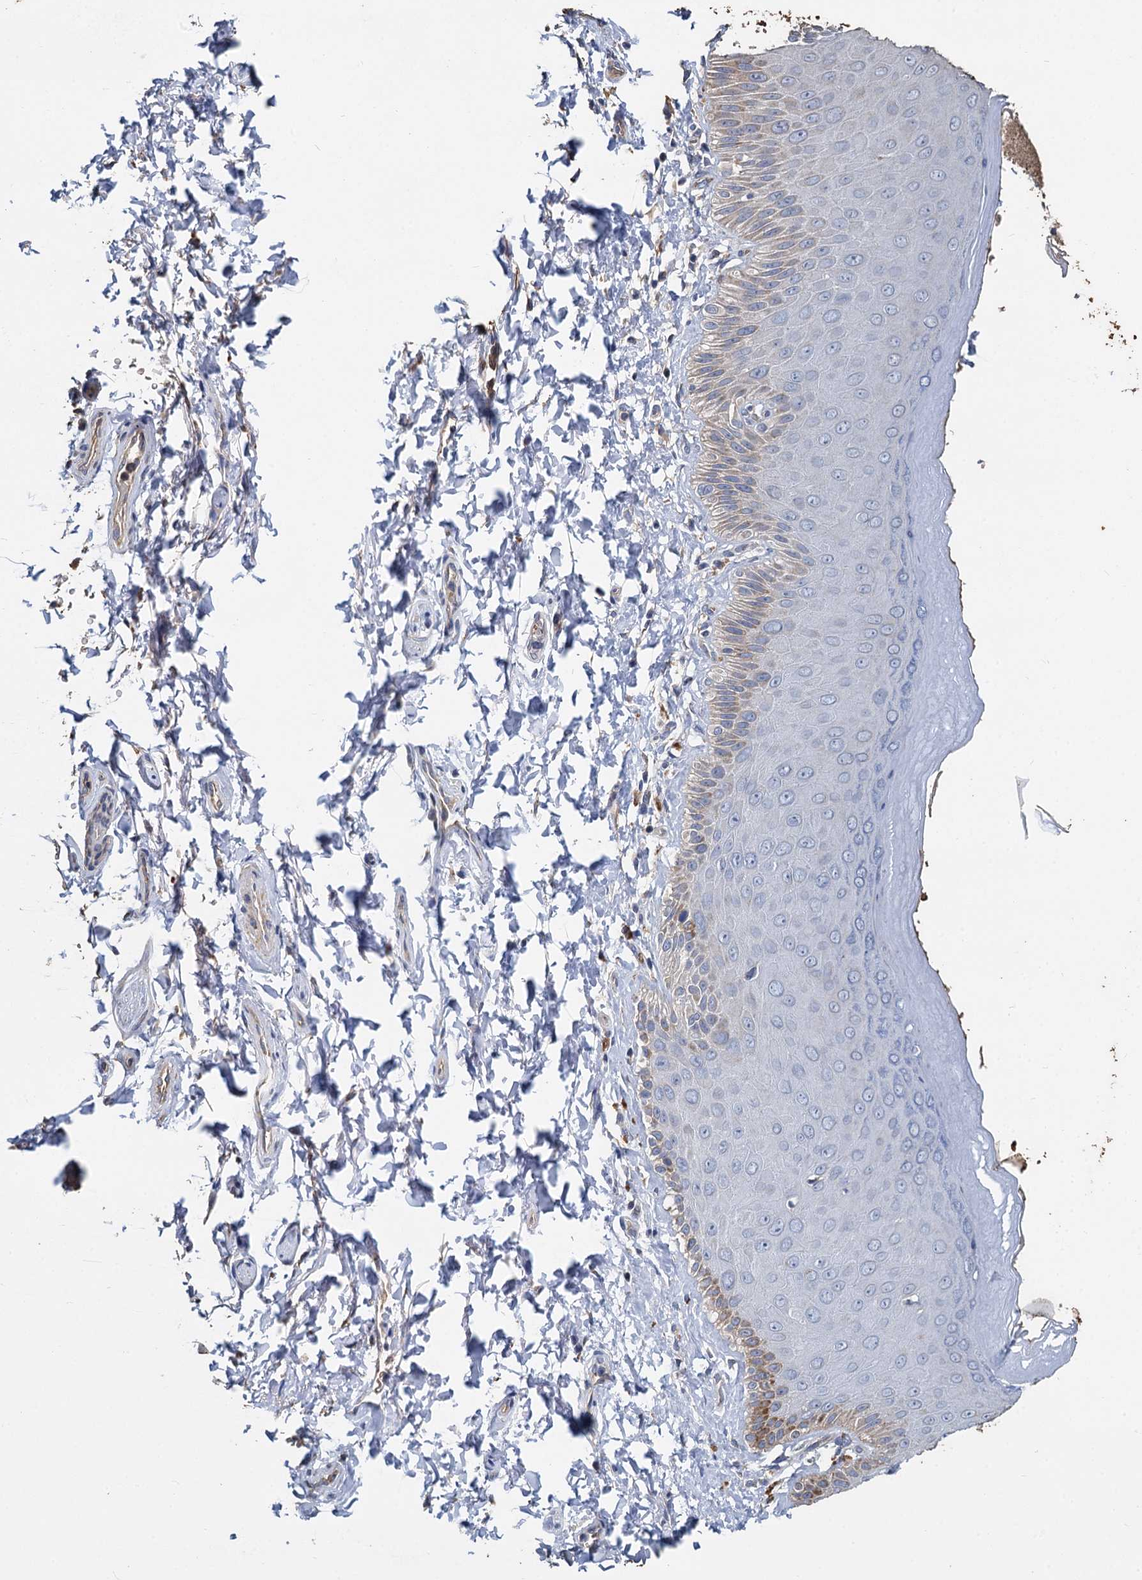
{"staining": {"intensity": "moderate", "quantity": "<25%", "location": "cytoplasmic/membranous"}, "tissue": "skin", "cell_type": "Epidermal cells", "image_type": "normal", "snomed": [{"axis": "morphology", "description": "Normal tissue, NOS"}, {"axis": "topography", "description": "Anal"}], "caption": "This histopathology image reveals immunohistochemistry staining of benign skin, with low moderate cytoplasmic/membranous expression in about <25% of epidermal cells.", "gene": "TCTN2", "patient": {"sex": "male", "age": 44}}